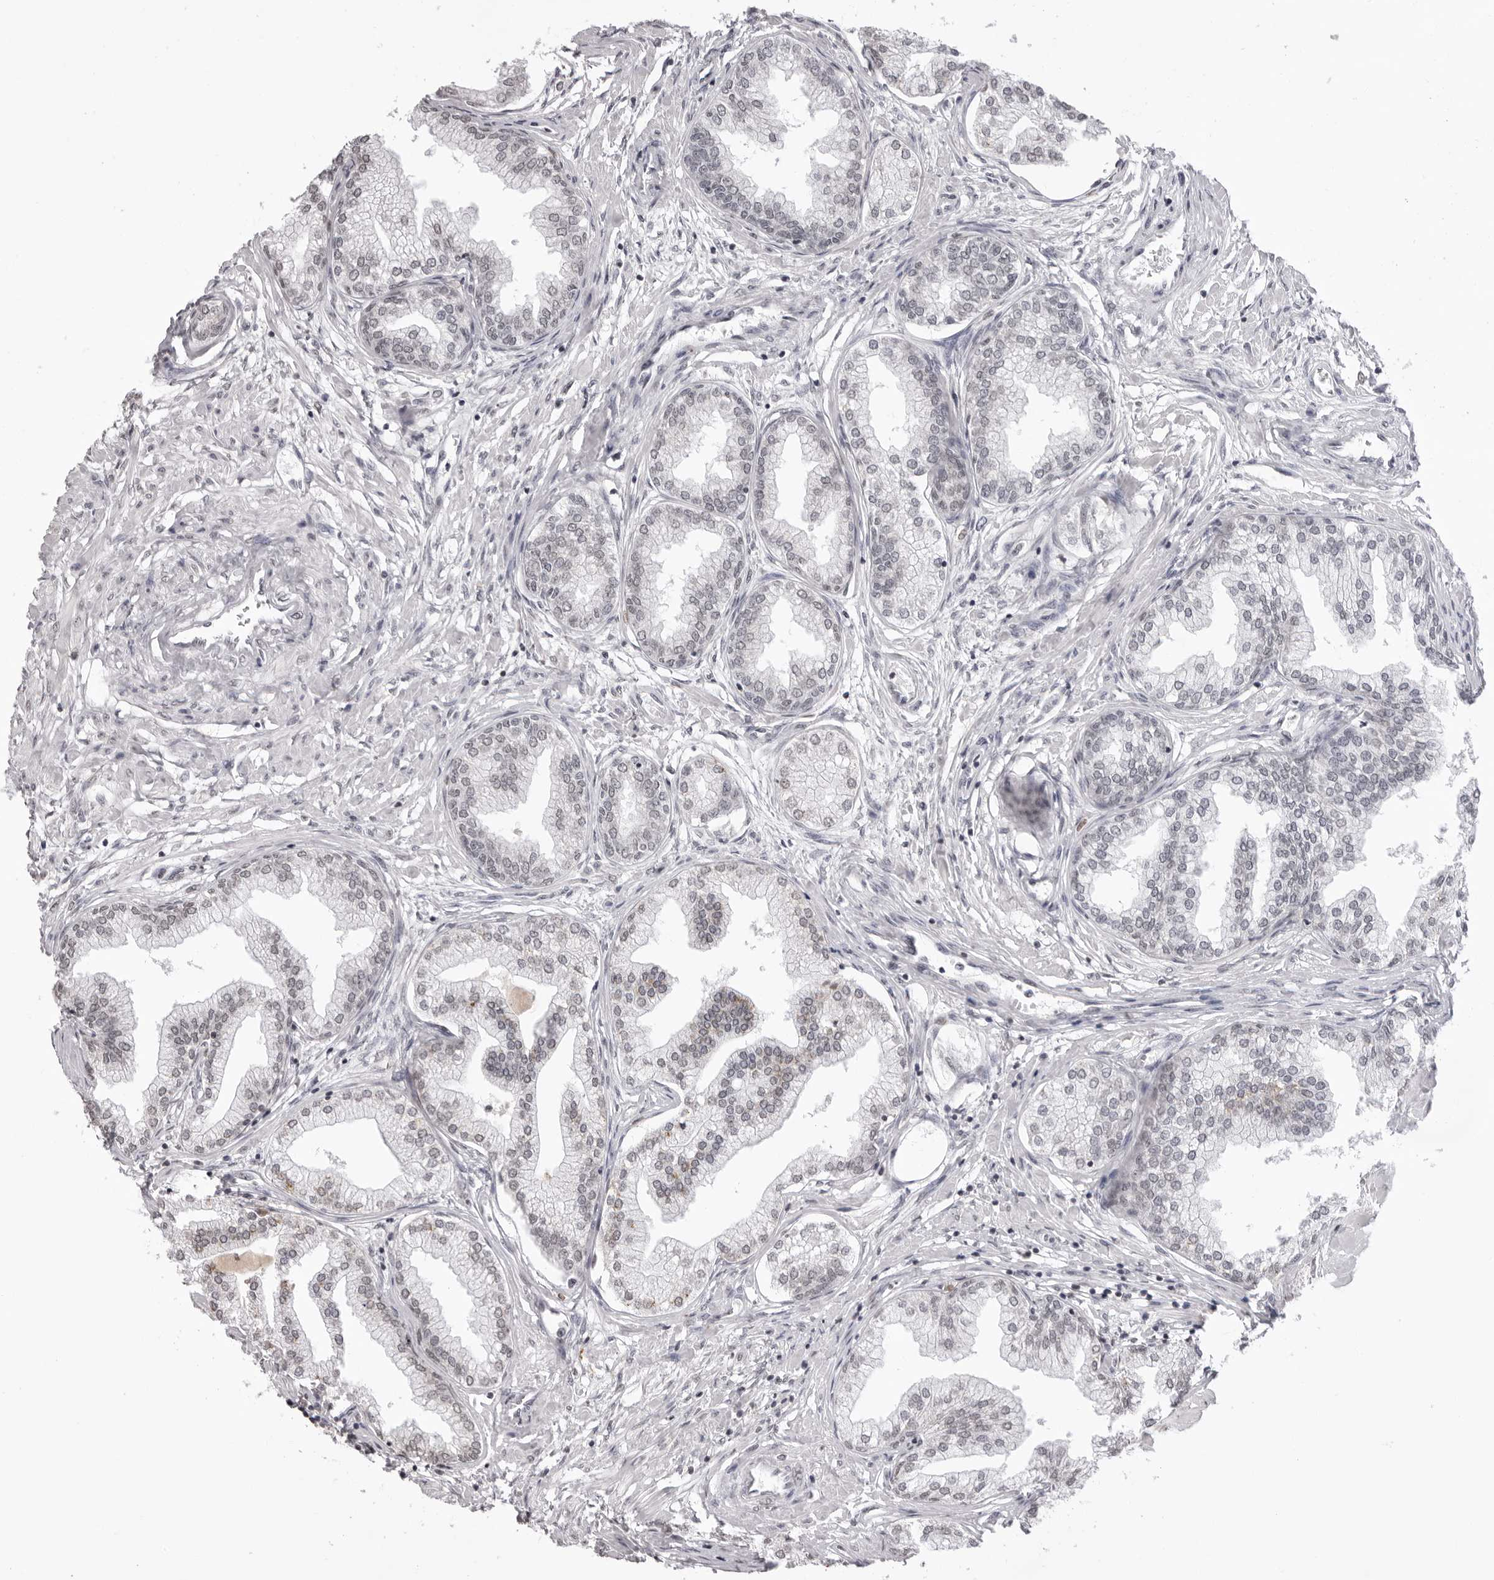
{"staining": {"intensity": "negative", "quantity": "none", "location": "none"}, "tissue": "prostate", "cell_type": "Glandular cells", "image_type": "normal", "snomed": [{"axis": "morphology", "description": "Normal tissue, NOS"}, {"axis": "morphology", "description": "Urothelial carcinoma, Low grade"}, {"axis": "topography", "description": "Urinary bladder"}, {"axis": "topography", "description": "Prostate"}], "caption": "High power microscopy micrograph of an immunohistochemistry photomicrograph of benign prostate, revealing no significant positivity in glandular cells.", "gene": "NTM", "patient": {"sex": "male", "age": 60}}